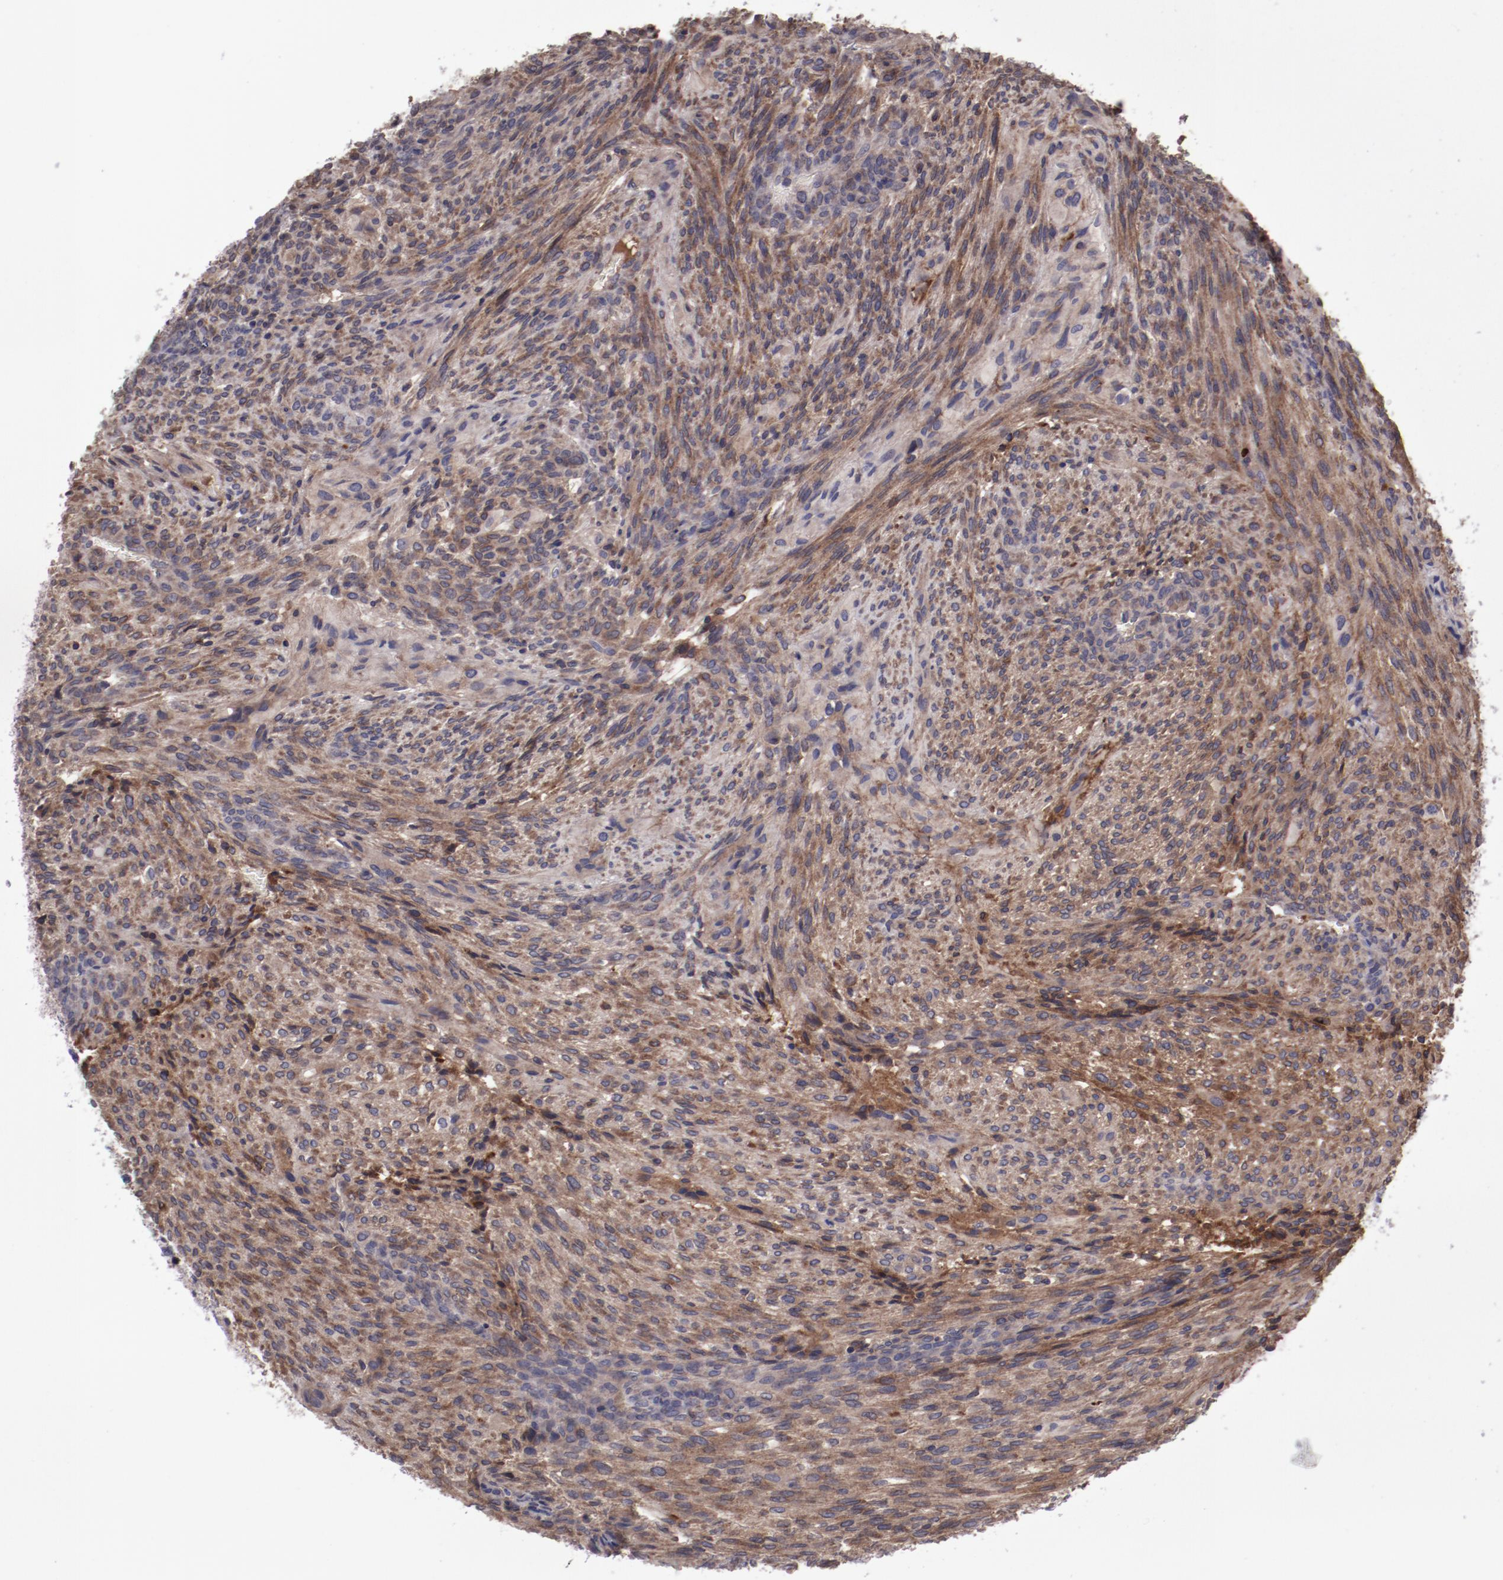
{"staining": {"intensity": "moderate", "quantity": ">75%", "location": "cytoplasmic/membranous"}, "tissue": "glioma", "cell_type": "Tumor cells", "image_type": "cancer", "snomed": [{"axis": "morphology", "description": "Glioma, malignant, High grade"}, {"axis": "topography", "description": "Cerebral cortex"}], "caption": "Immunohistochemistry image of neoplastic tissue: human malignant glioma (high-grade) stained using immunohistochemistry (IHC) demonstrates medium levels of moderate protein expression localized specifically in the cytoplasmic/membranous of tumor cells, appearing as a cytoplasmic/membranous brown color.", "gene": "IL12A", "patient": {"sex": "female", "age": 55}}